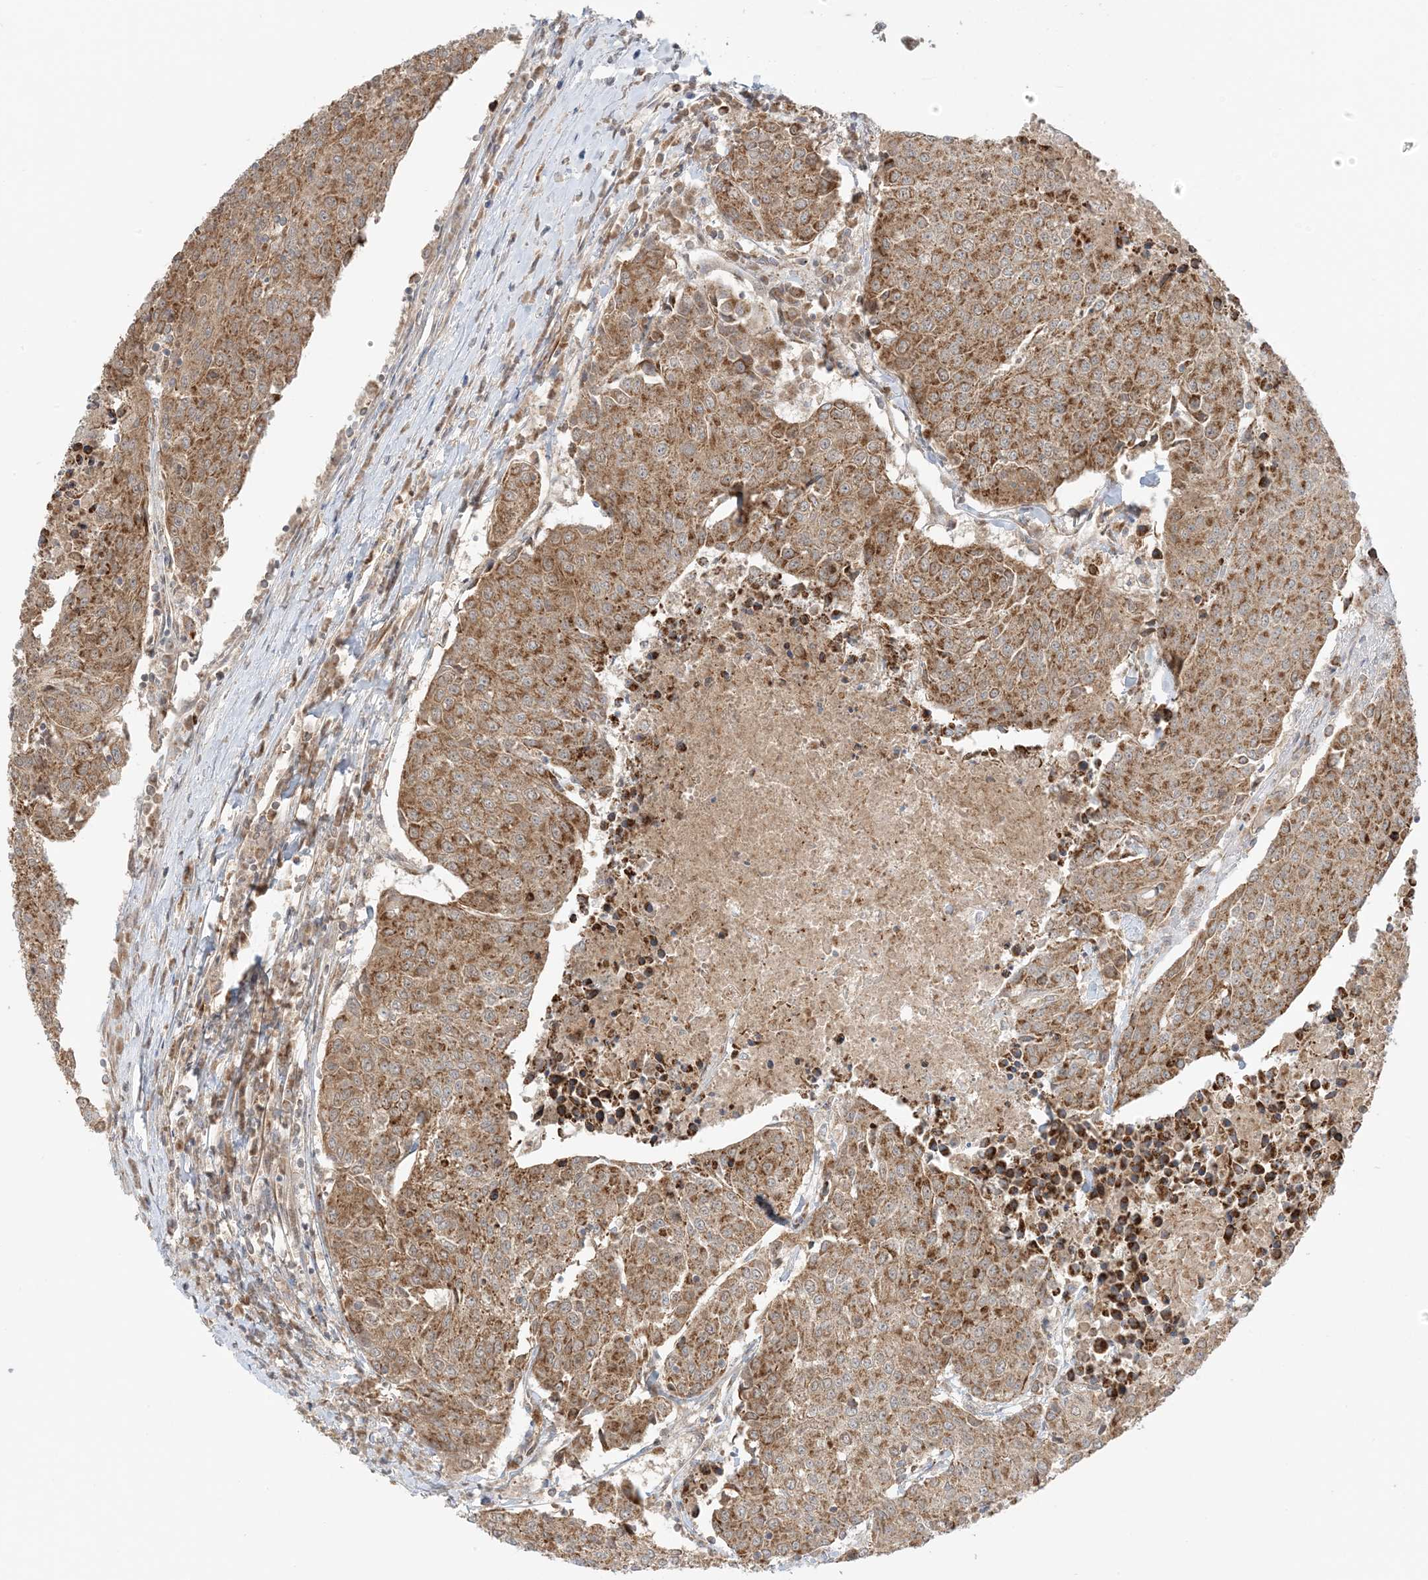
{"staining": {"intensity": "moderate", "quantity": ">75%", "location": "cytoplasmic/membranous"}, "tissue": "urothelial cancer", "cell_type": "Tumor cells", "image_type": "cancer", "snomed": [{"axis": "morphology", "description": "Urothelial carcinoma, High grade"}, {"axis": "topography", "description": "Urinary bladder"}], "caption": "Urothelial cancer stained with a protein marker exhibits moderate staining in tumor cells.", "gene": "N4BP3", "patient": {"sex": "female", "age": 85}}